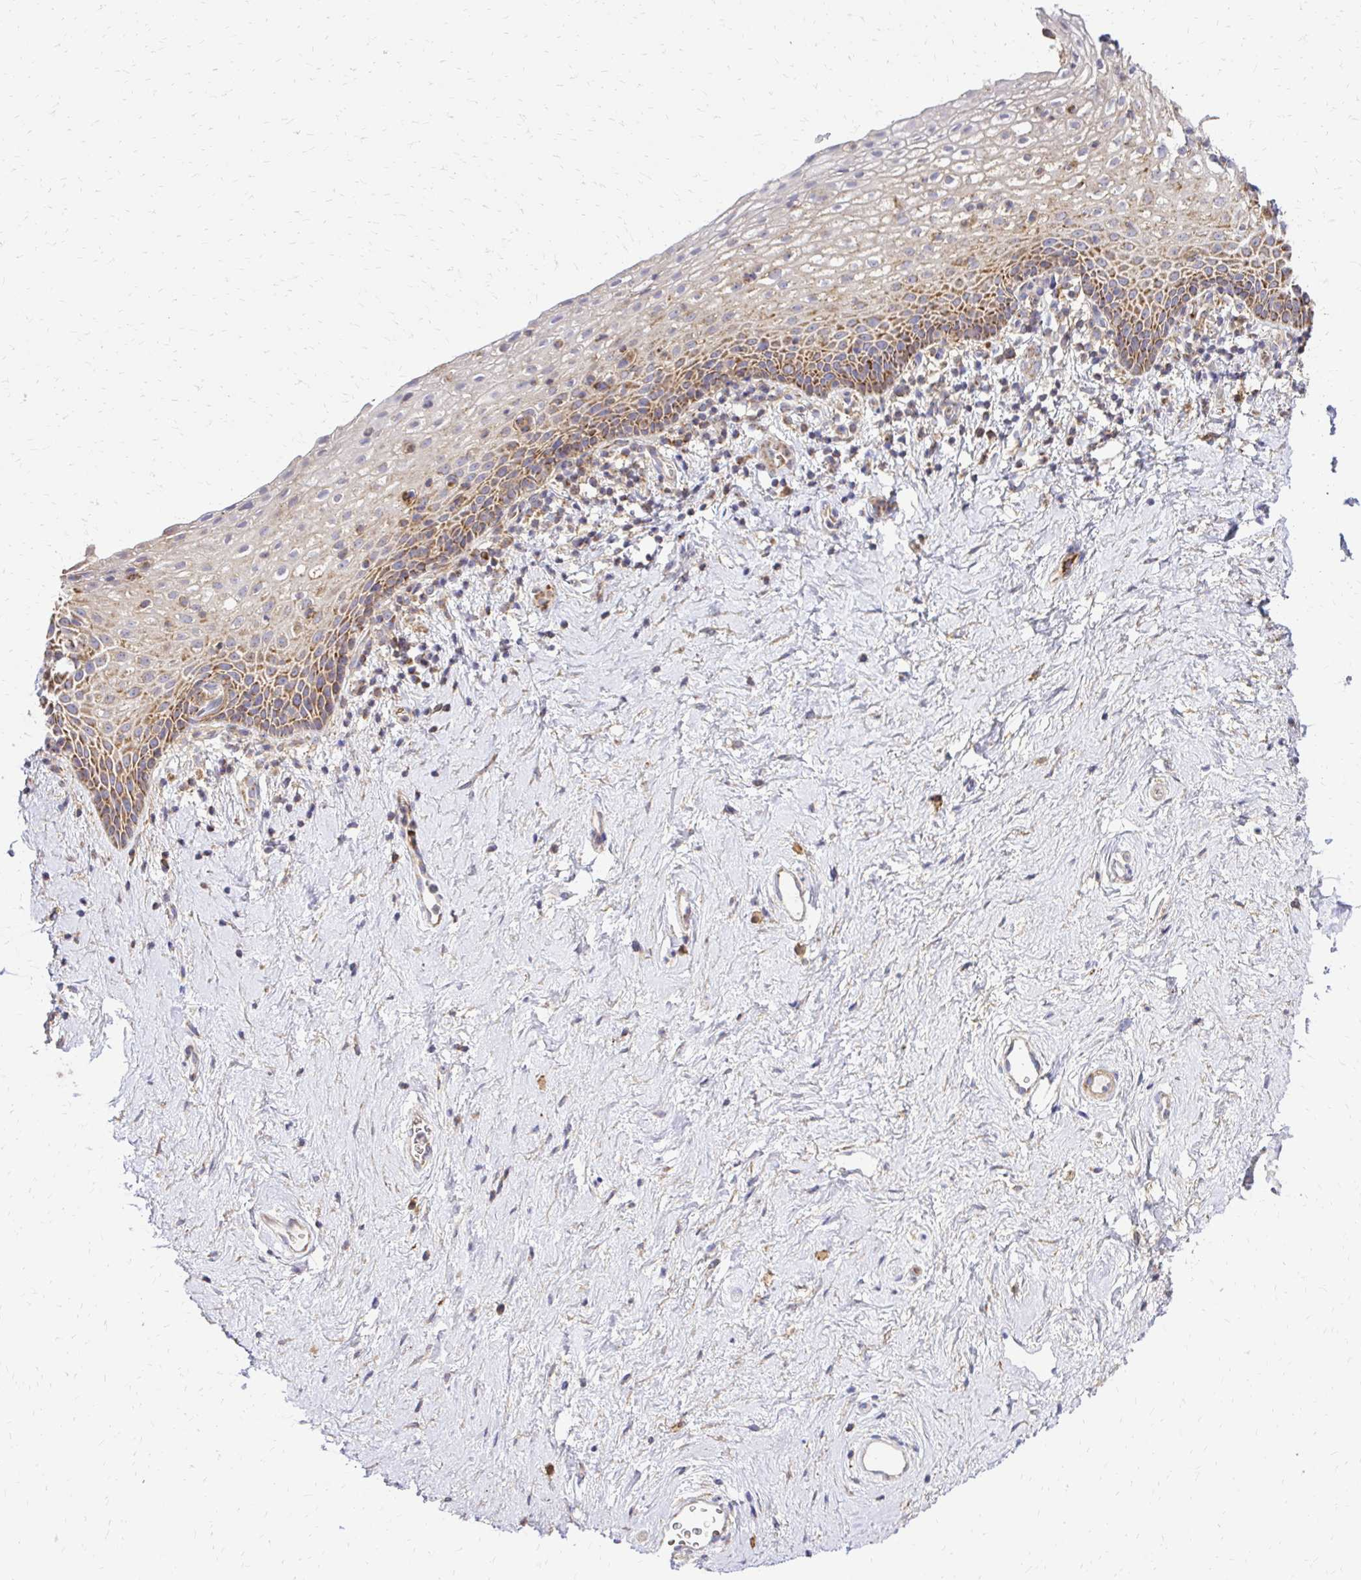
{"staining": {"intensity": "moderate", "quantity": "25%-75%", "location": "cytoplasmic/membranous"}, "tissue": "vagina", "cell_type": "Squamous epithelial cells", "image_type": "normal", "snomed": [{"axis": "morphology", "description": "Normal tissue, NOS"}, {"axis": "topography", "description": "Vagina"}], "caption": "Protein staining displays moderate cytoplasmic/membranous staining in about 25%-75% of squamous epithelial cells in unremarkable vagina.", "gene": "MRPL13", "patient": {"sex": "female", "age": 61}}